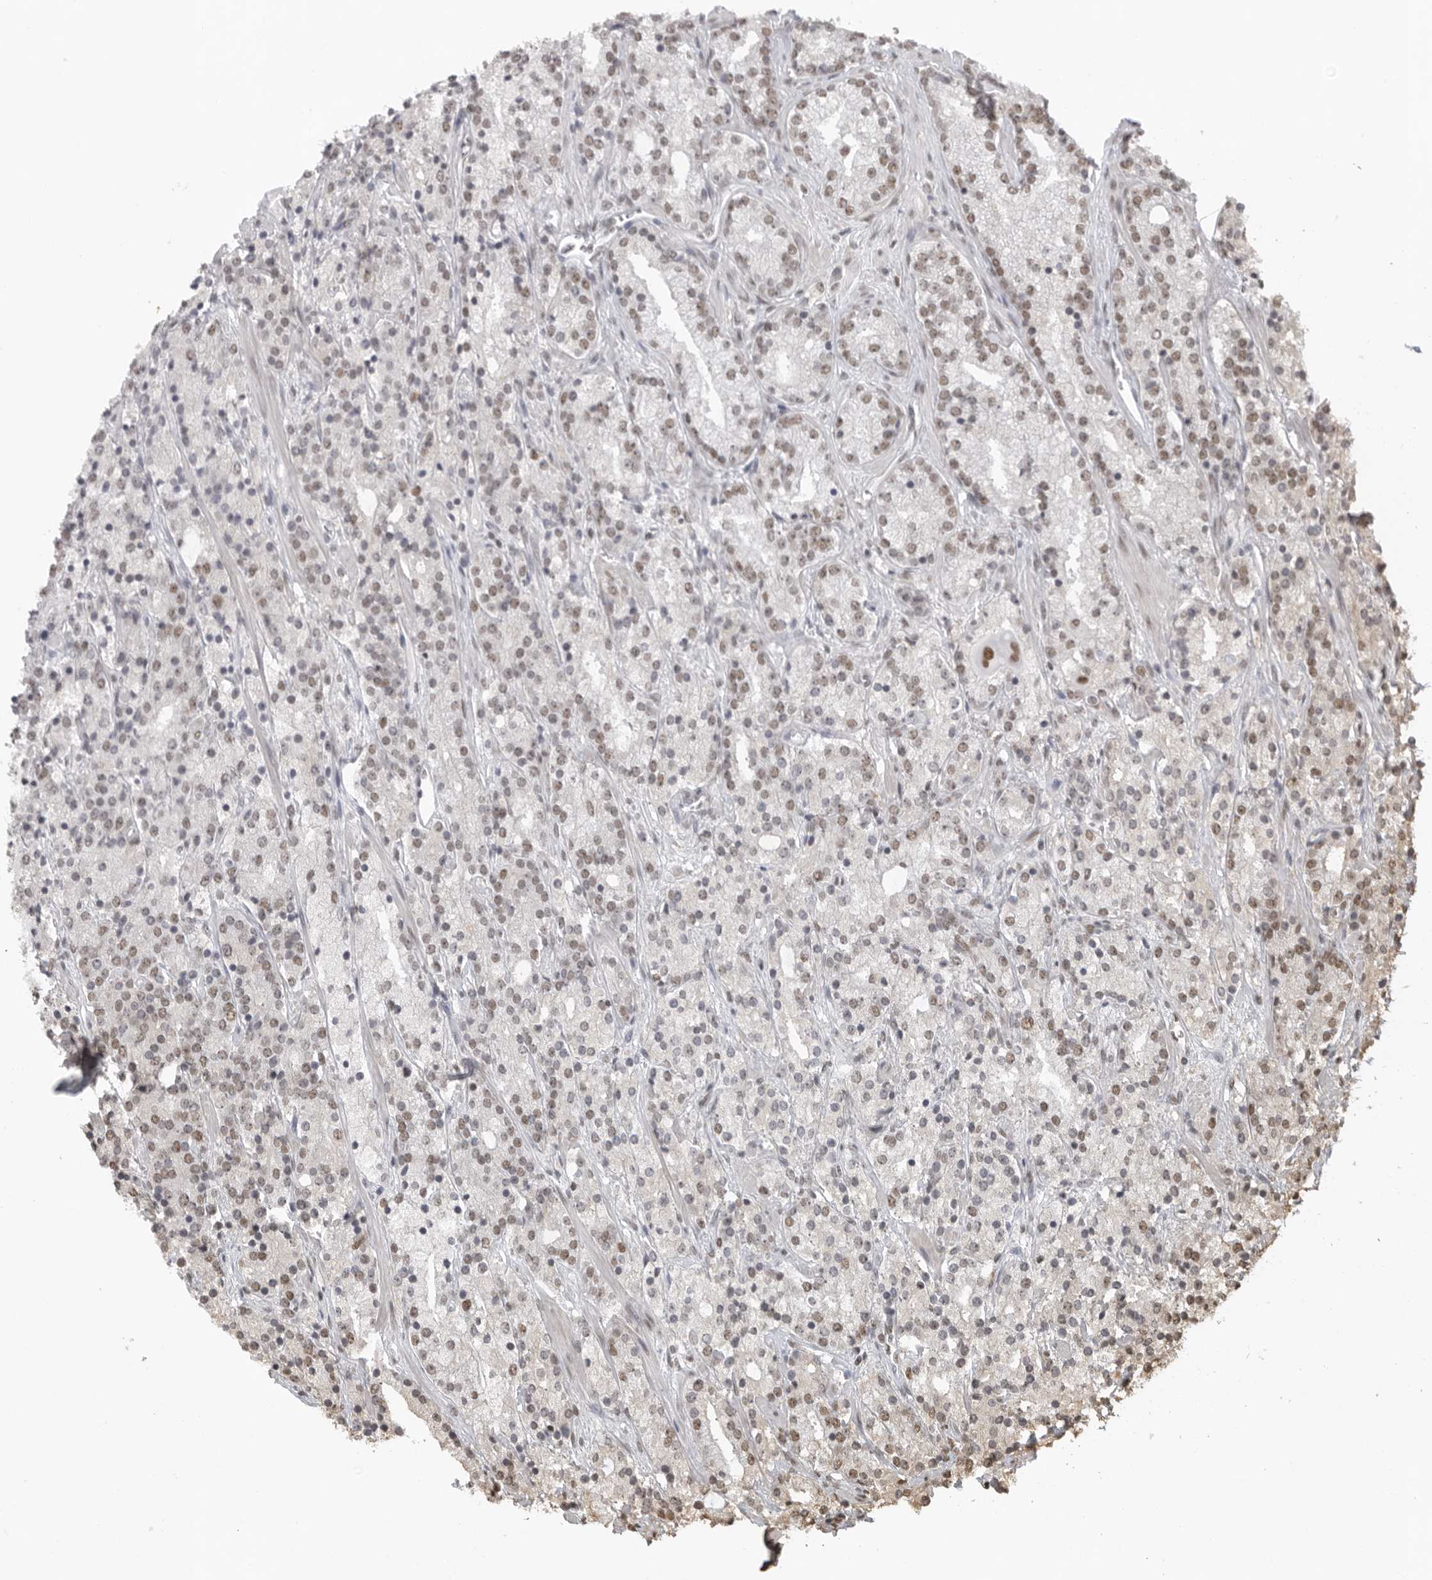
{"staining": {"intensity": "weak", "quantity": "25%-75%", "location": "nuclear"}, "tissue": "prostate cancer", "cell_type": "Tumor cells", "image_type": "cancer", "snomed": [{"axis": "morphology", "description": "Adenocarcinoma, High grade"}, {"axis": "topography", "description": "Prostate"}], "caption": "Immunohistochemistry (DAB (3,3'-diaminobenzidine)) staining of adenocarcinoma (high-grade) (prostate) displays weak nuclear protein staining in about 25%-75% of tumor cells. (IHC, brightfield microscopy, high magnification).", "gene": "RPA2", "patient": {"sex": "male", "age": 71}}